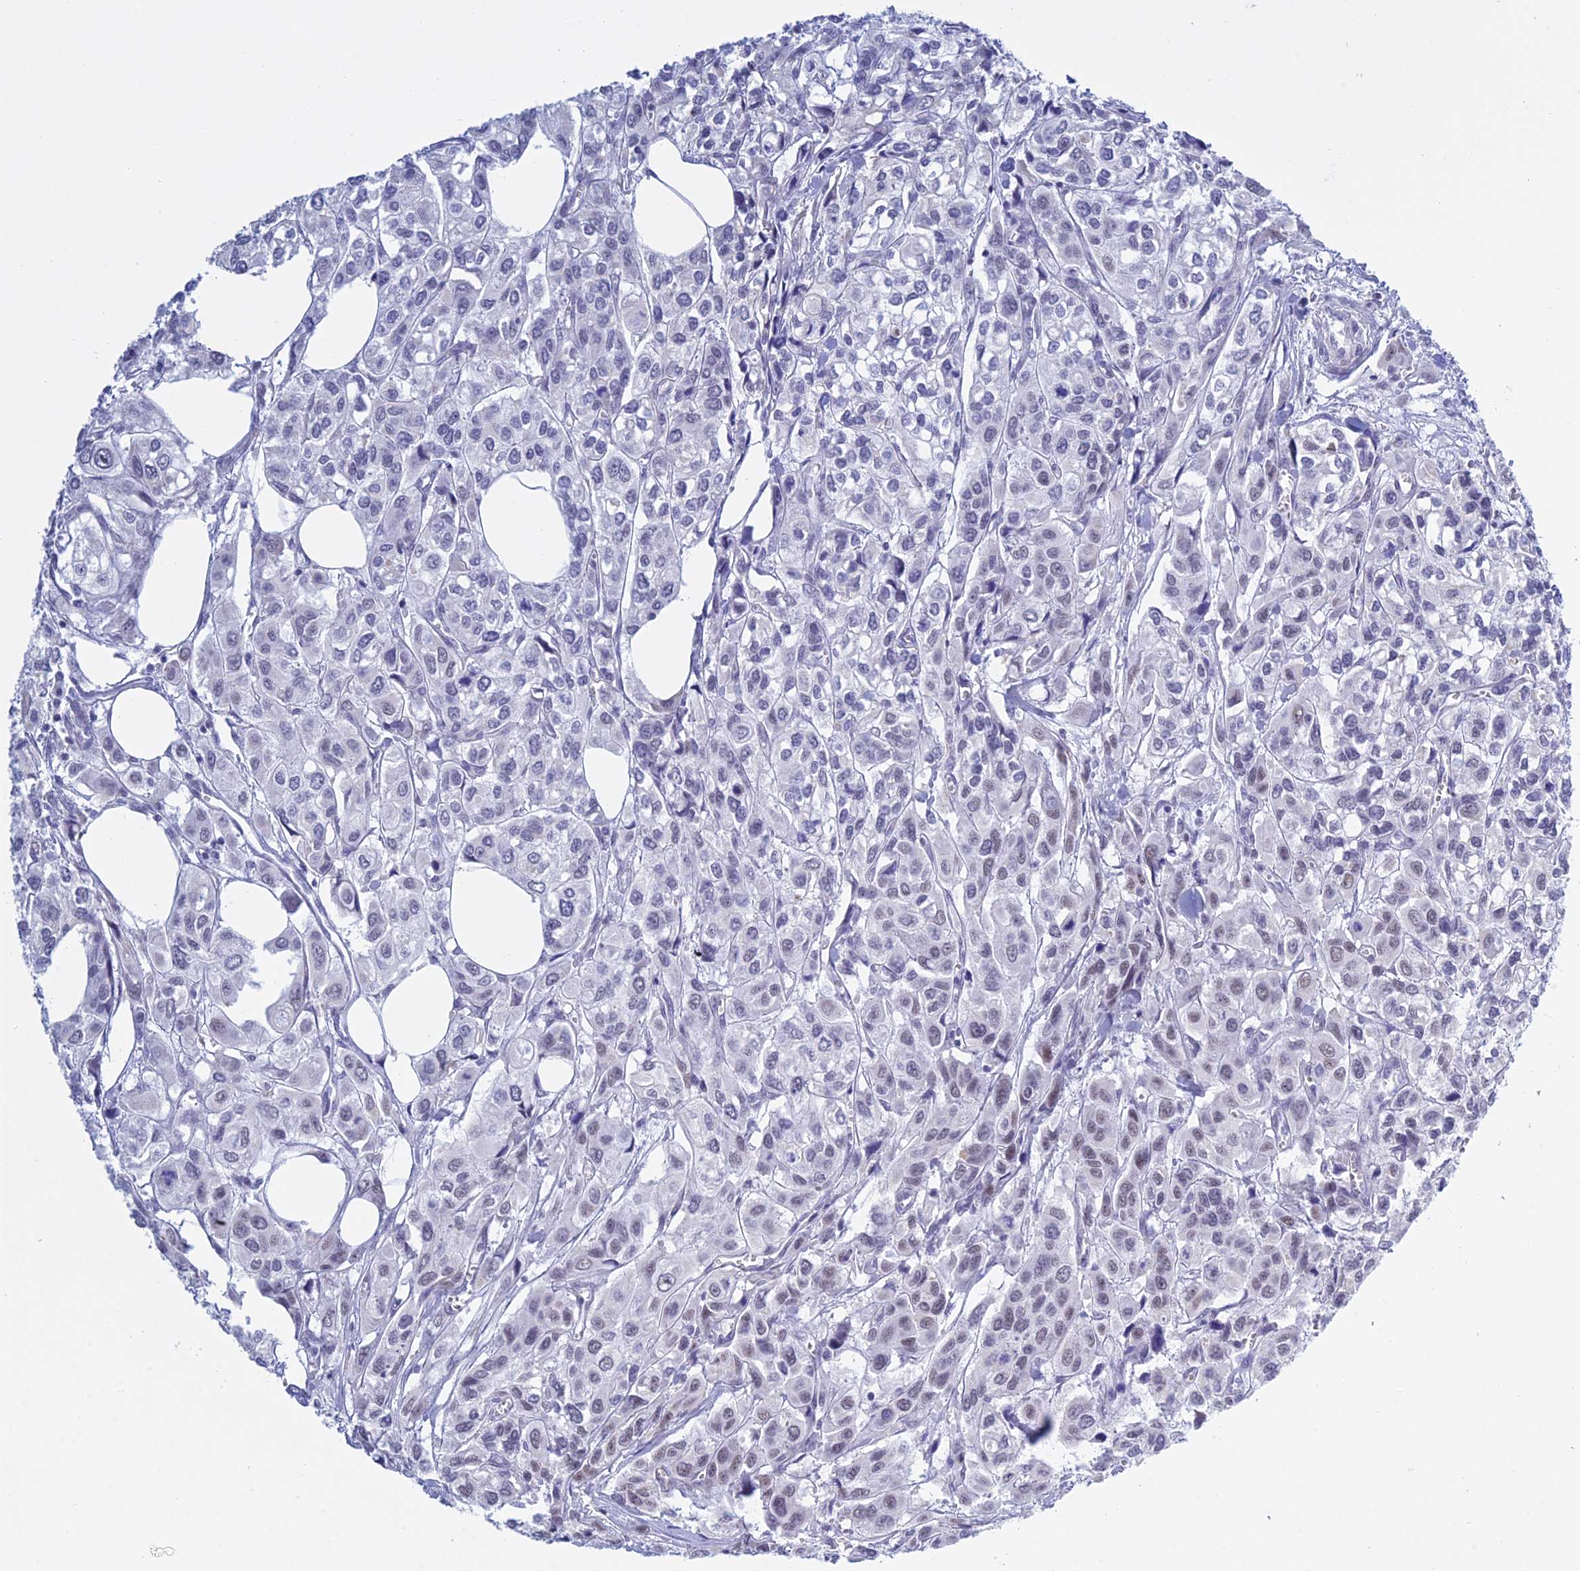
{"staining": {"intensity": "weak", "quantity": "<25%", "location": "nuclear"}, "tissue": "urothelial cancer", "cell_type": "Tumor cells", "image_type": "cancer", "snomed": [{"axis": "morphology", "description": "Urothelial carcinoma, High grade"}, {"axis": "topography", "description": "Urinary bladder"}], "caption": "Tumor cells are negative for brown protein staining in urothelial cancer.", "gene": "KLF14", "patient": {"sex": "male", "age": 67}}